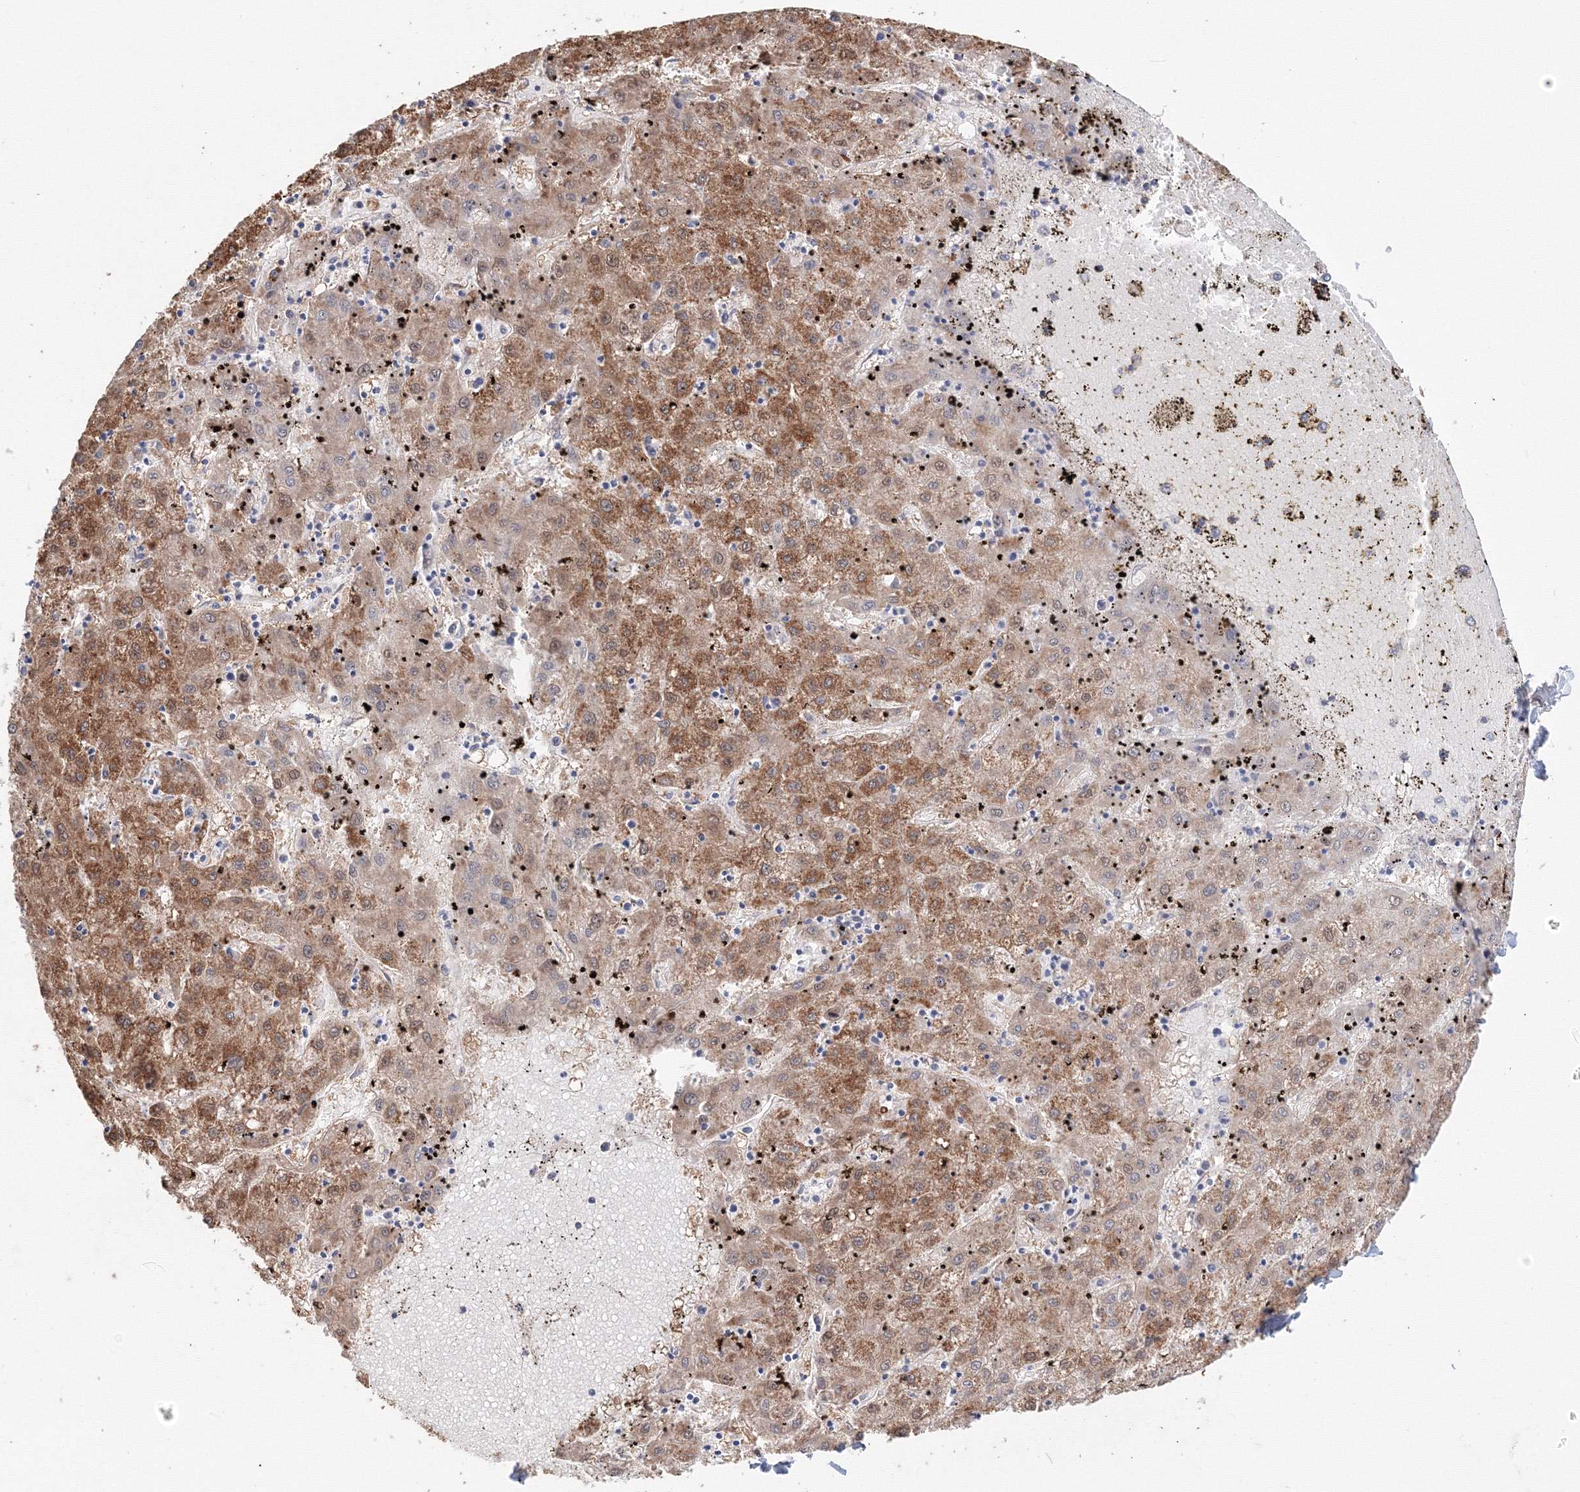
{"staining": {"intensity": "moderate", "quantity": ">75%", "location": "cytoplasmic/membranous"}, "tissue": "liver cancer", "cell_type": "Tumor cells", "image_type": "cancer", "snomed": [{"axis": "morphology", "description": "Carcinoma, Hepatocellular, NOS"}, {"axis": "topography", "description": "Liver"}], "caption": "IHC histopathology image of neoplastic tissue: human liver hepatocellular carcinoma stained using immunohistochemistry (IHC) shows medium levels of moderate protein expression localized specifically in the cytoplasmic/membranous of tumor cells, appearing as a cytoplasmic/membranous brown color.", "gene": "DHRS12", "patient": {"sex": "male", "age": 72}}